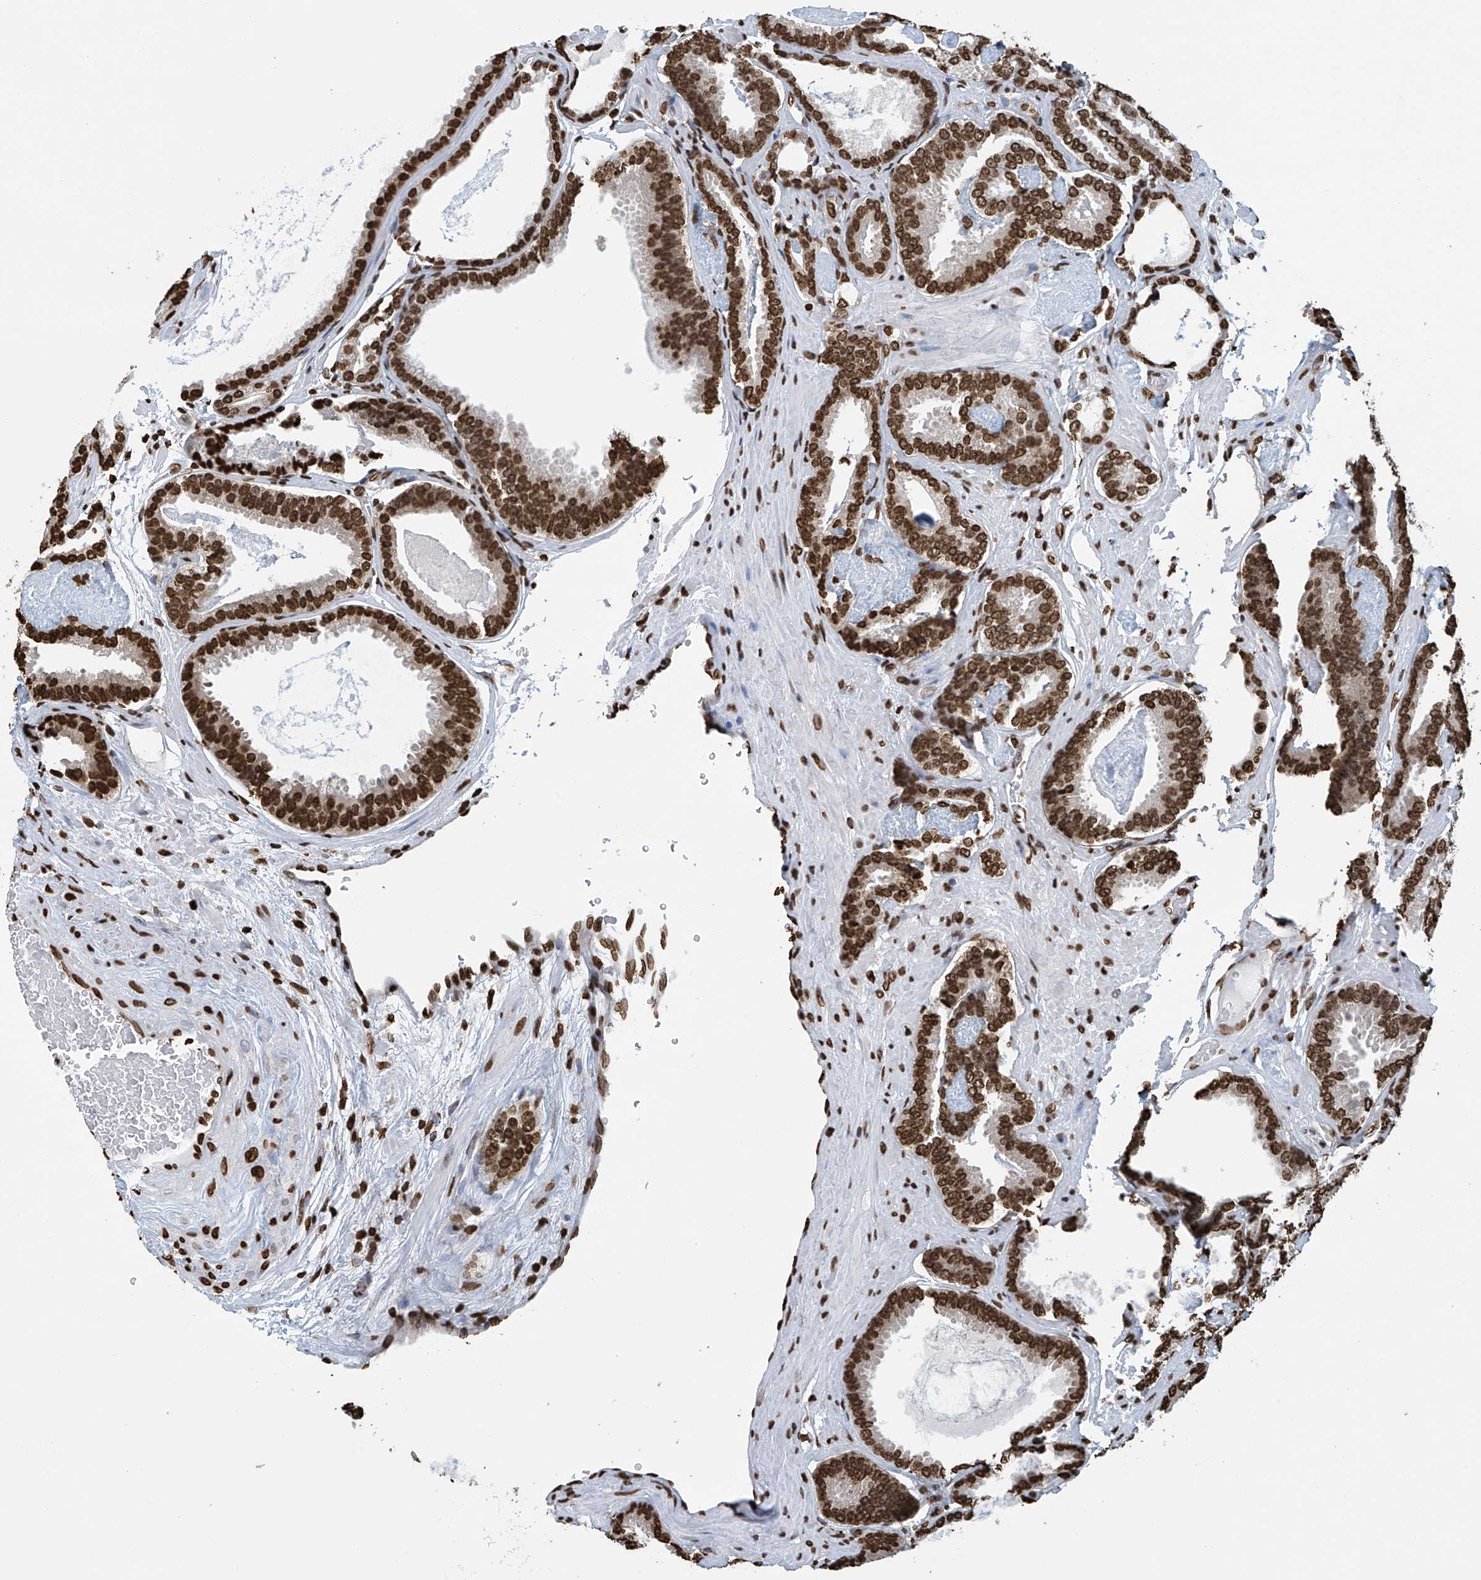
{"staining": {"intensity": "strong", "quantity": ">75%", "location": "nuclear"}, "tissue": "prostate cancer", "cell_type": "Tumor cells", "image_type": "cancer", "snomed": [{"axis": "morphology", "description": "Adenocarcinoma, Low grade"}, {"axis": "topography", "description": "Prostate"}], "caption": "The immunohistochemical stain highlights strong nuclear staining in tumor cells of prostate cancer tissue. (Stains: DAB in brown, nuclei in blue, Microscopy: brightfield microscopy at high magnification).", "gene": "DPPA2", "patient": {"sex": "male", "age": 71}}